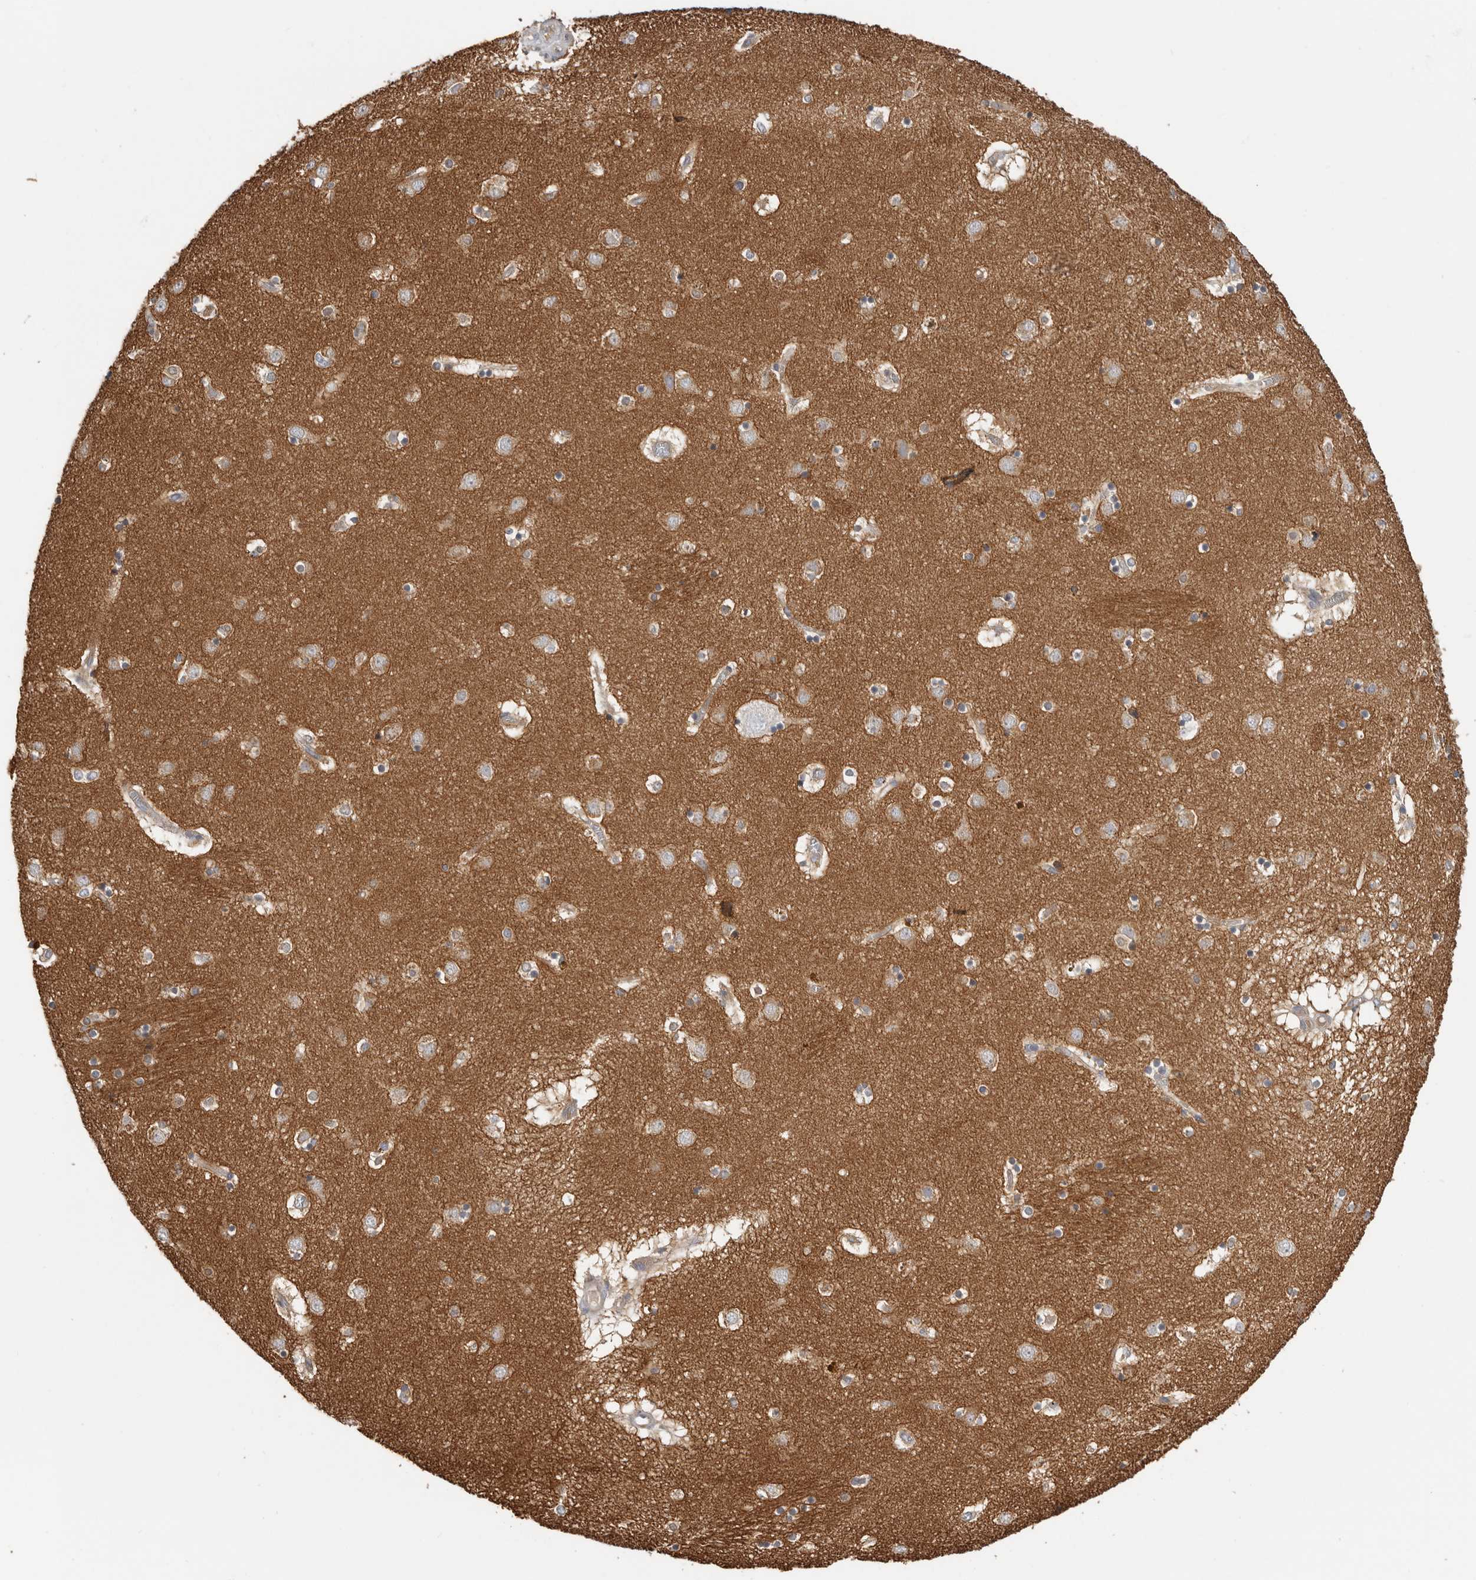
{"staining": {"intensity": "weak", "quantity": "<25%", "location": "cytoplasmic/membranous"}, "tissue": "caudate", "cell_type": "Glial cells", "image_type": "normal", "snomed": [{"axis": "morphology", "description": "Normal tissue, NOS"}, {"axis": "topography", "description": "Lateral ventricle wall"}], "caption": "IHC of unremarkable human caudate demonstrates no positivity in glial cells. (DAB IHC, high magnification).", "gene": "WDTC1", "patient": {"sex": "male", "age": 70}}